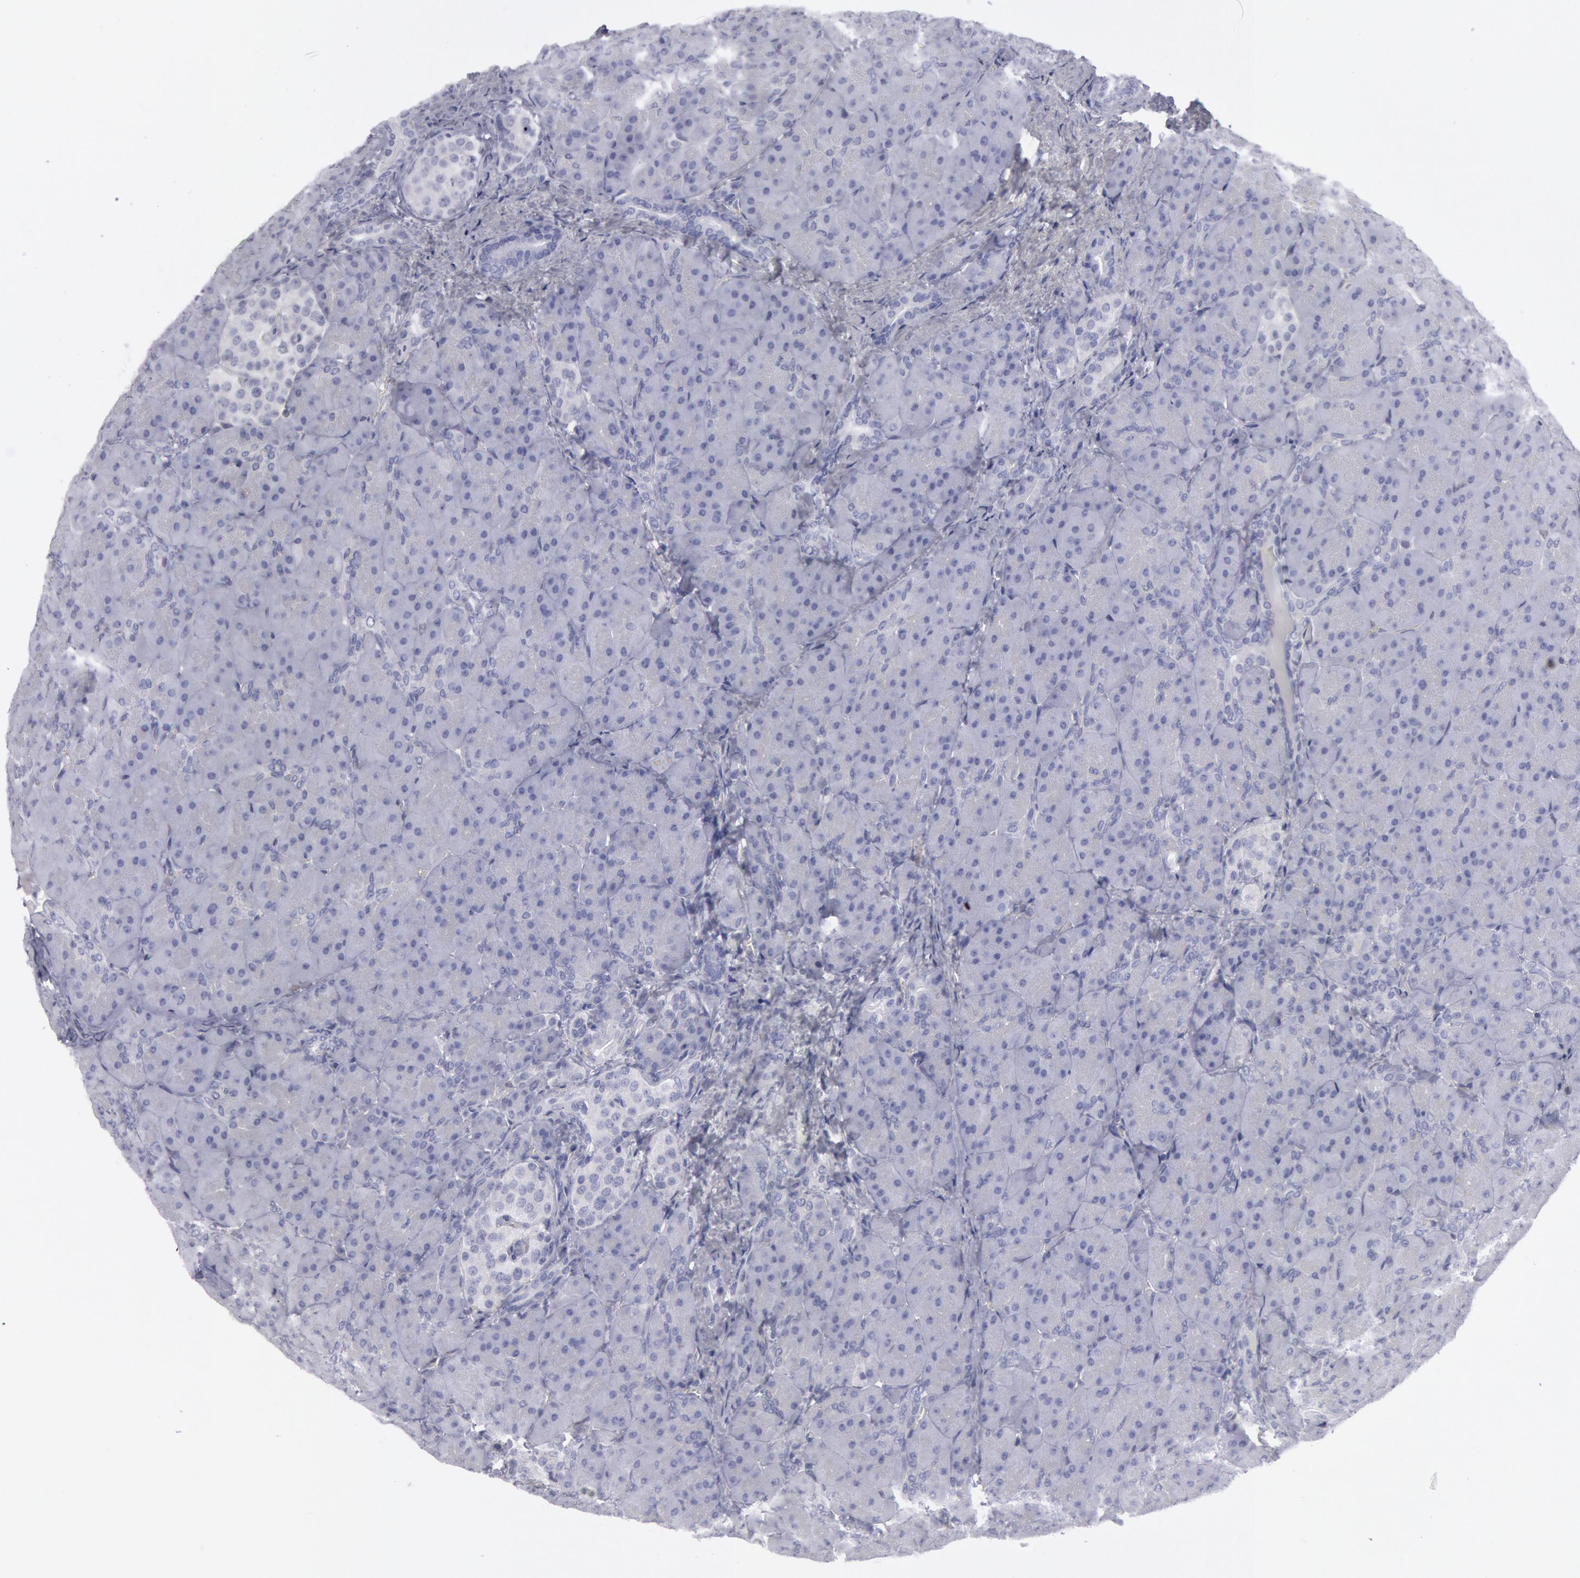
{"staining": {"intensity": "negative", "quantity": "none", "location": "none"}, "tissue": "pancreas", "cell_type": "Exocrine glandular cells", "image_type": "normal", "snomed": [{"axis": "morphology", "description": "Normal tissue, NOS"}, {"axis": "topography", "description": "Pancreas"}], "caption": "The photomicrograph exhibits no significant staining in exocrine glandular cells of pancreas. (Brightfield microscopy of DAB immunohistochemistry (IHC) at high magnification).", "gene": "FHL1", "patient": {"sex": "male", "age": 66}}